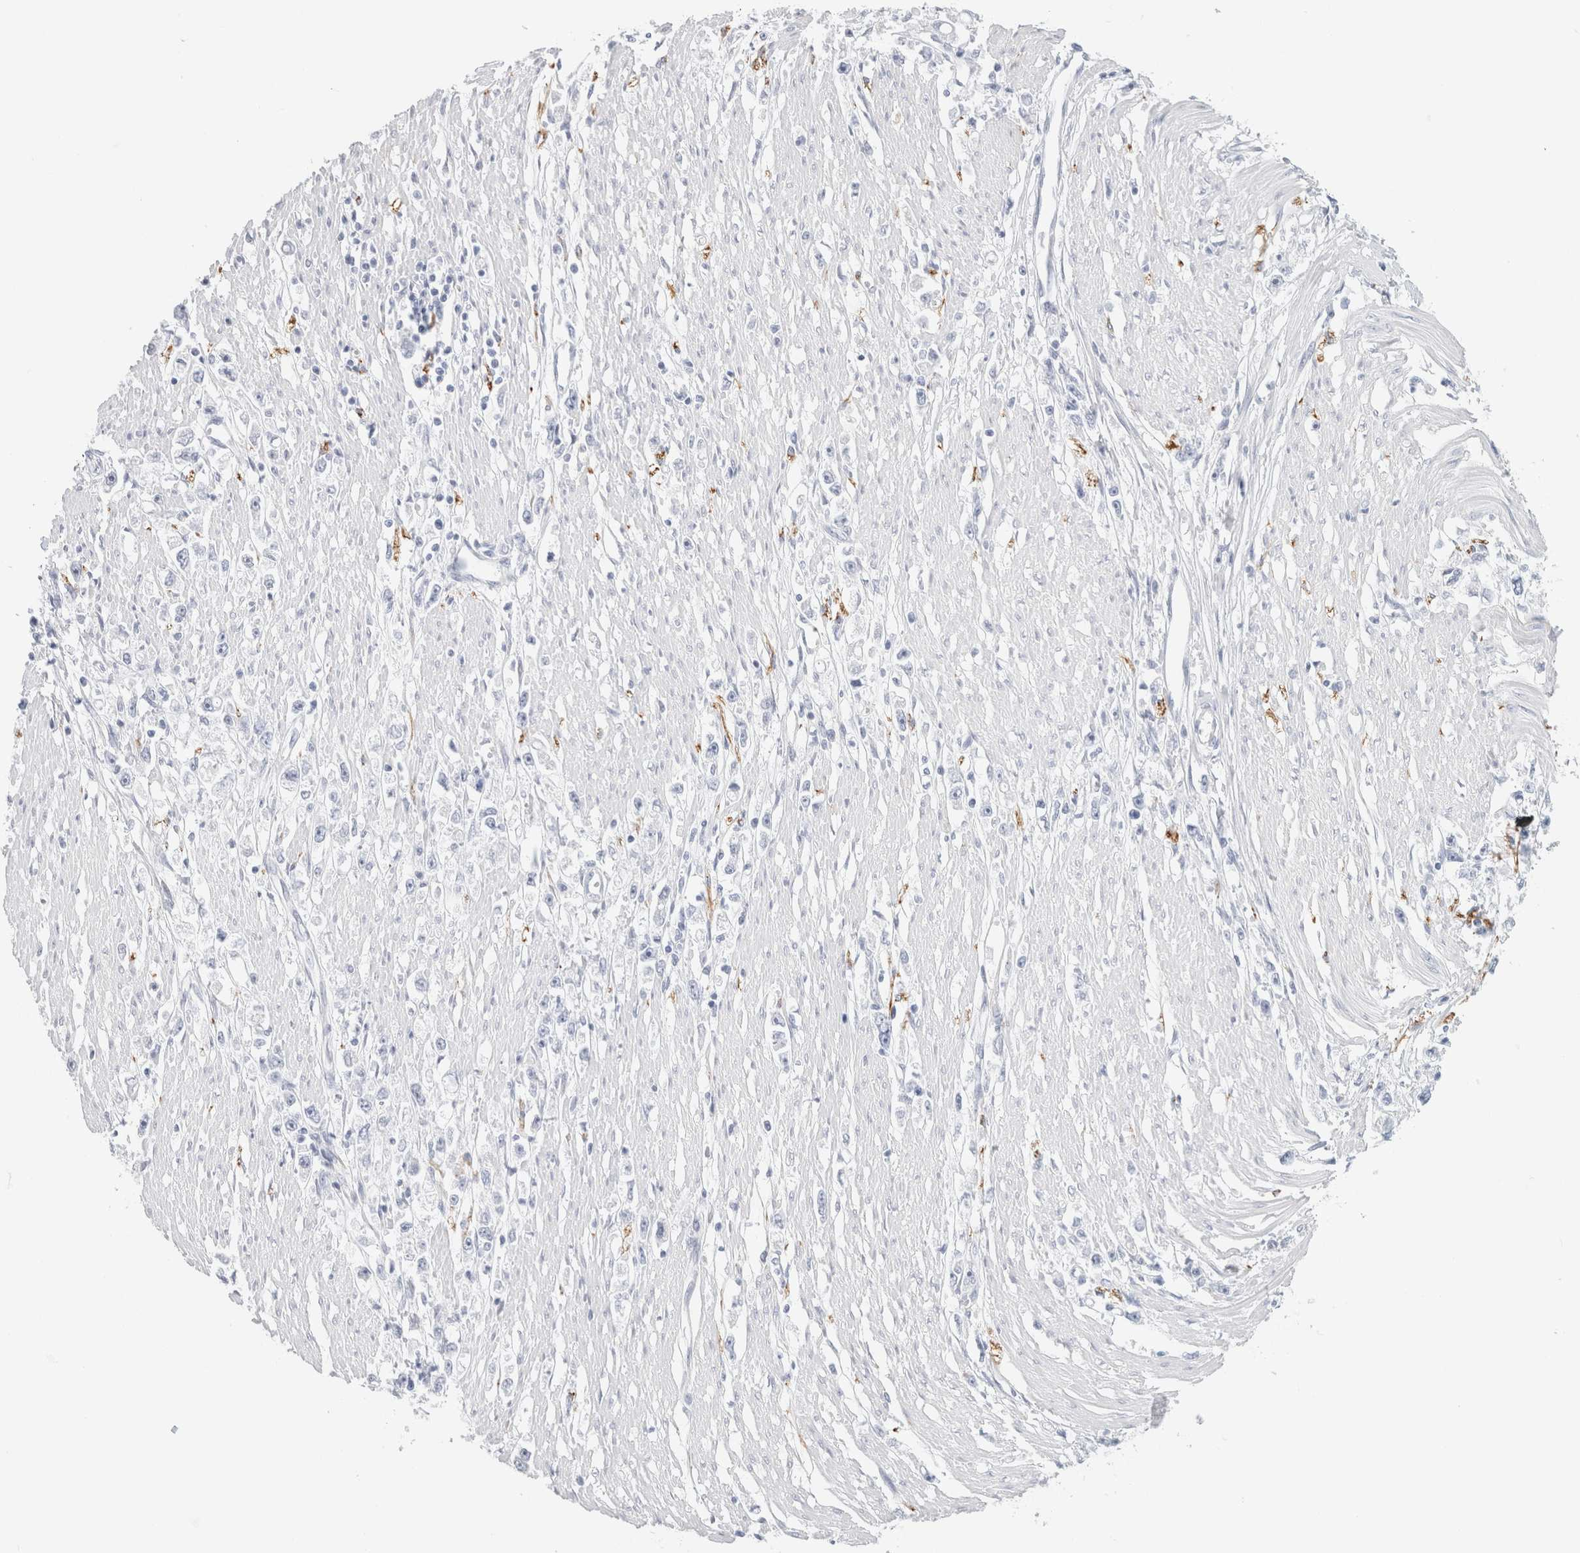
{"staining": {"intensity": "negative", "quantity": "none", "location": "none"}, "tissue": "stomach cancer", "cell_type": "Tumor cells", "image_type": "cancer", "snomed": [{"axis": "morphology", "description": "Adenocarcinoma, NOS"}, {"axis": "topography", "description": "Stomach"}], "caption": "Tumor cells are negative for brown protein staining in stomach cancer. Nuclei are stained in blue.", "gene": "RTN4", "patient": {"sex": "female", "age": 59}}